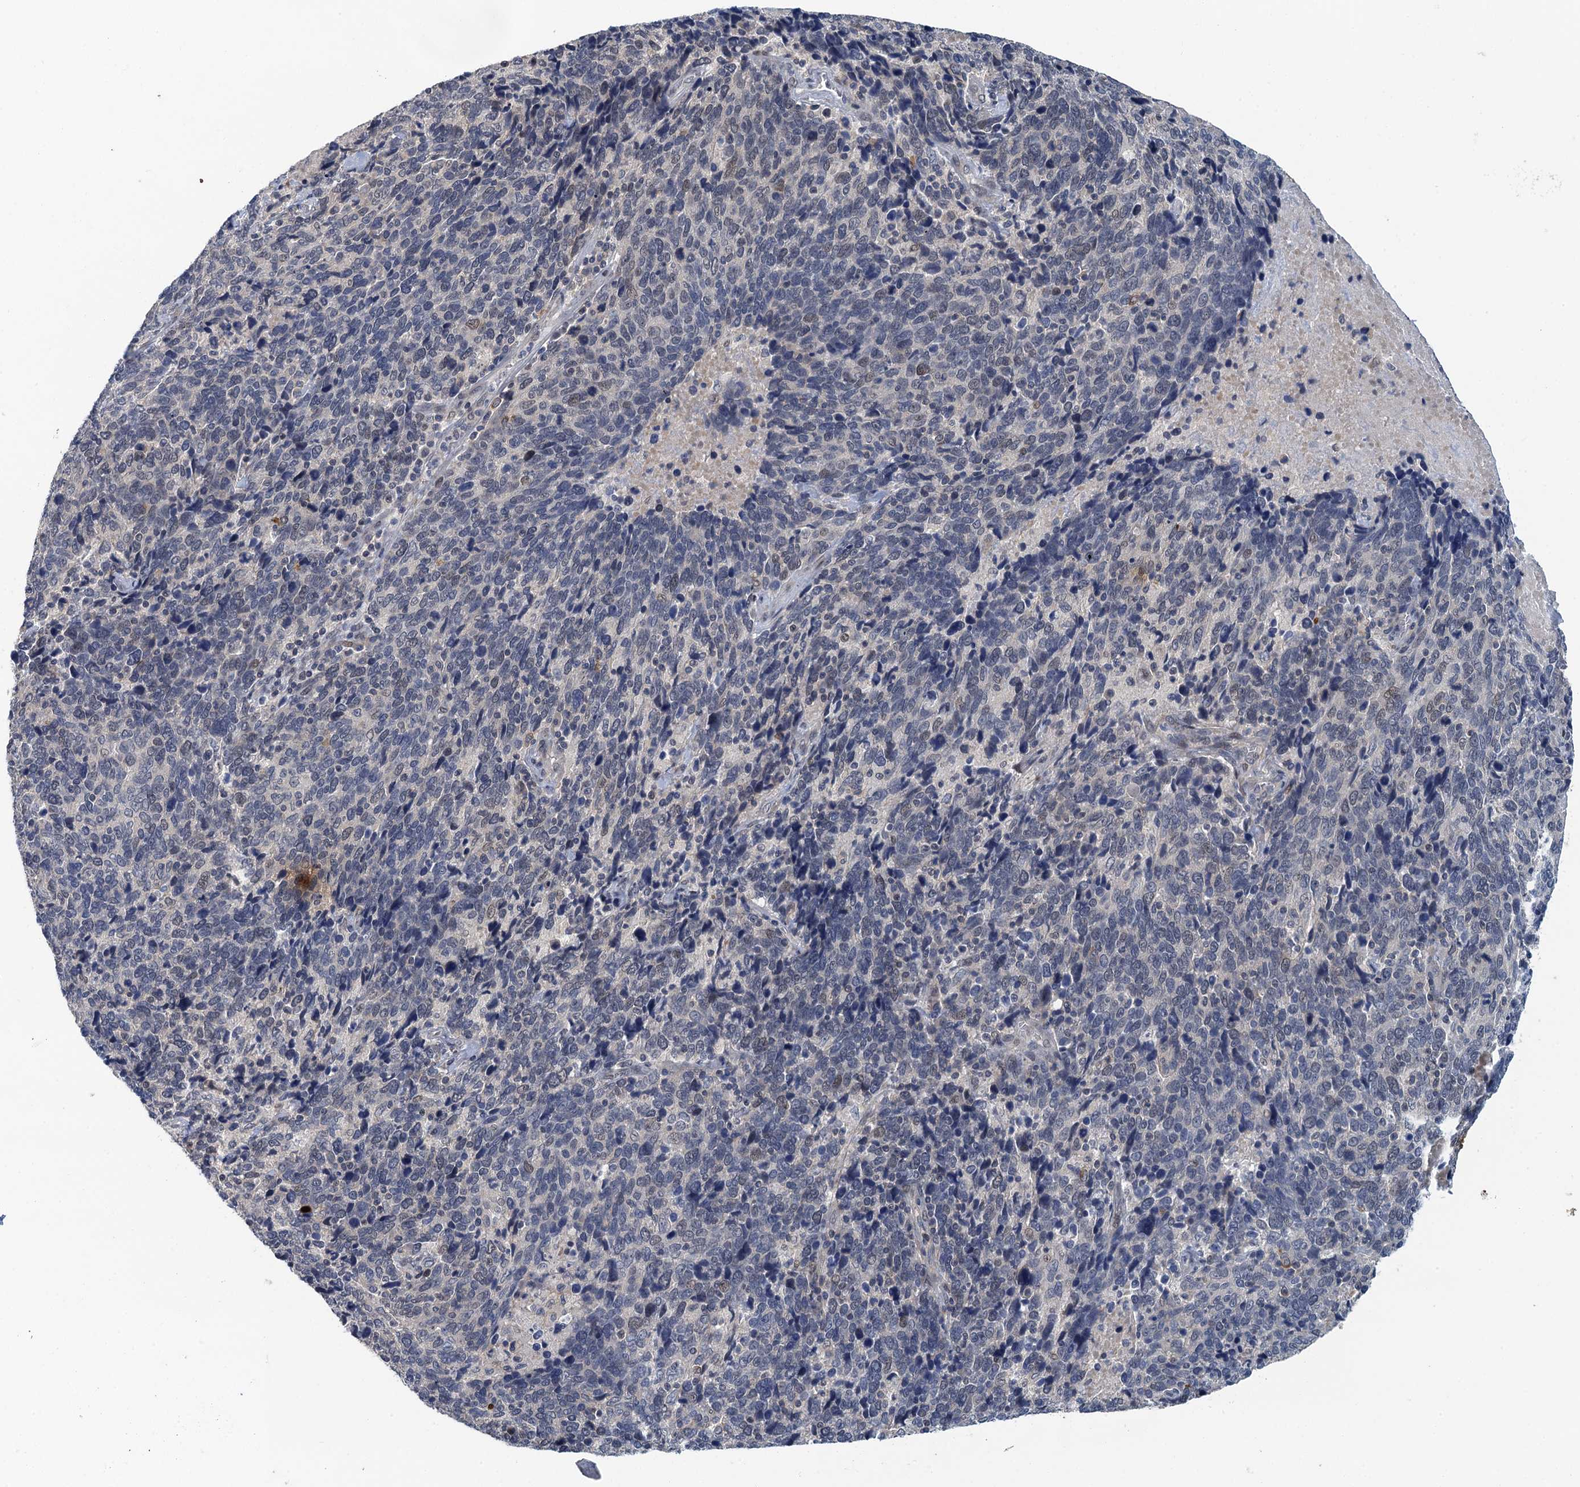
{"staining": {"intensity": "negative", "quantity": "none", "location": "none"}, "tissue": "cervical cancer", "cell_type": "Tumor cells", "image_type": "cancer", "snomed": [{"axis": "morphology", "description": "Squamous cell carcinoma, NOS"}, {"axis": "topography", "description": "Cervix"}], "caption": "A histopathology image of cervical cancer (squamous cell carcinoma) stained for a protein shows no brown staining in tumor cells. (Immunohistochemistry, brightfield microscopy, high magnification).", "gene": "MRFAP1", "patient": {"sex": "female", "age": 41}}